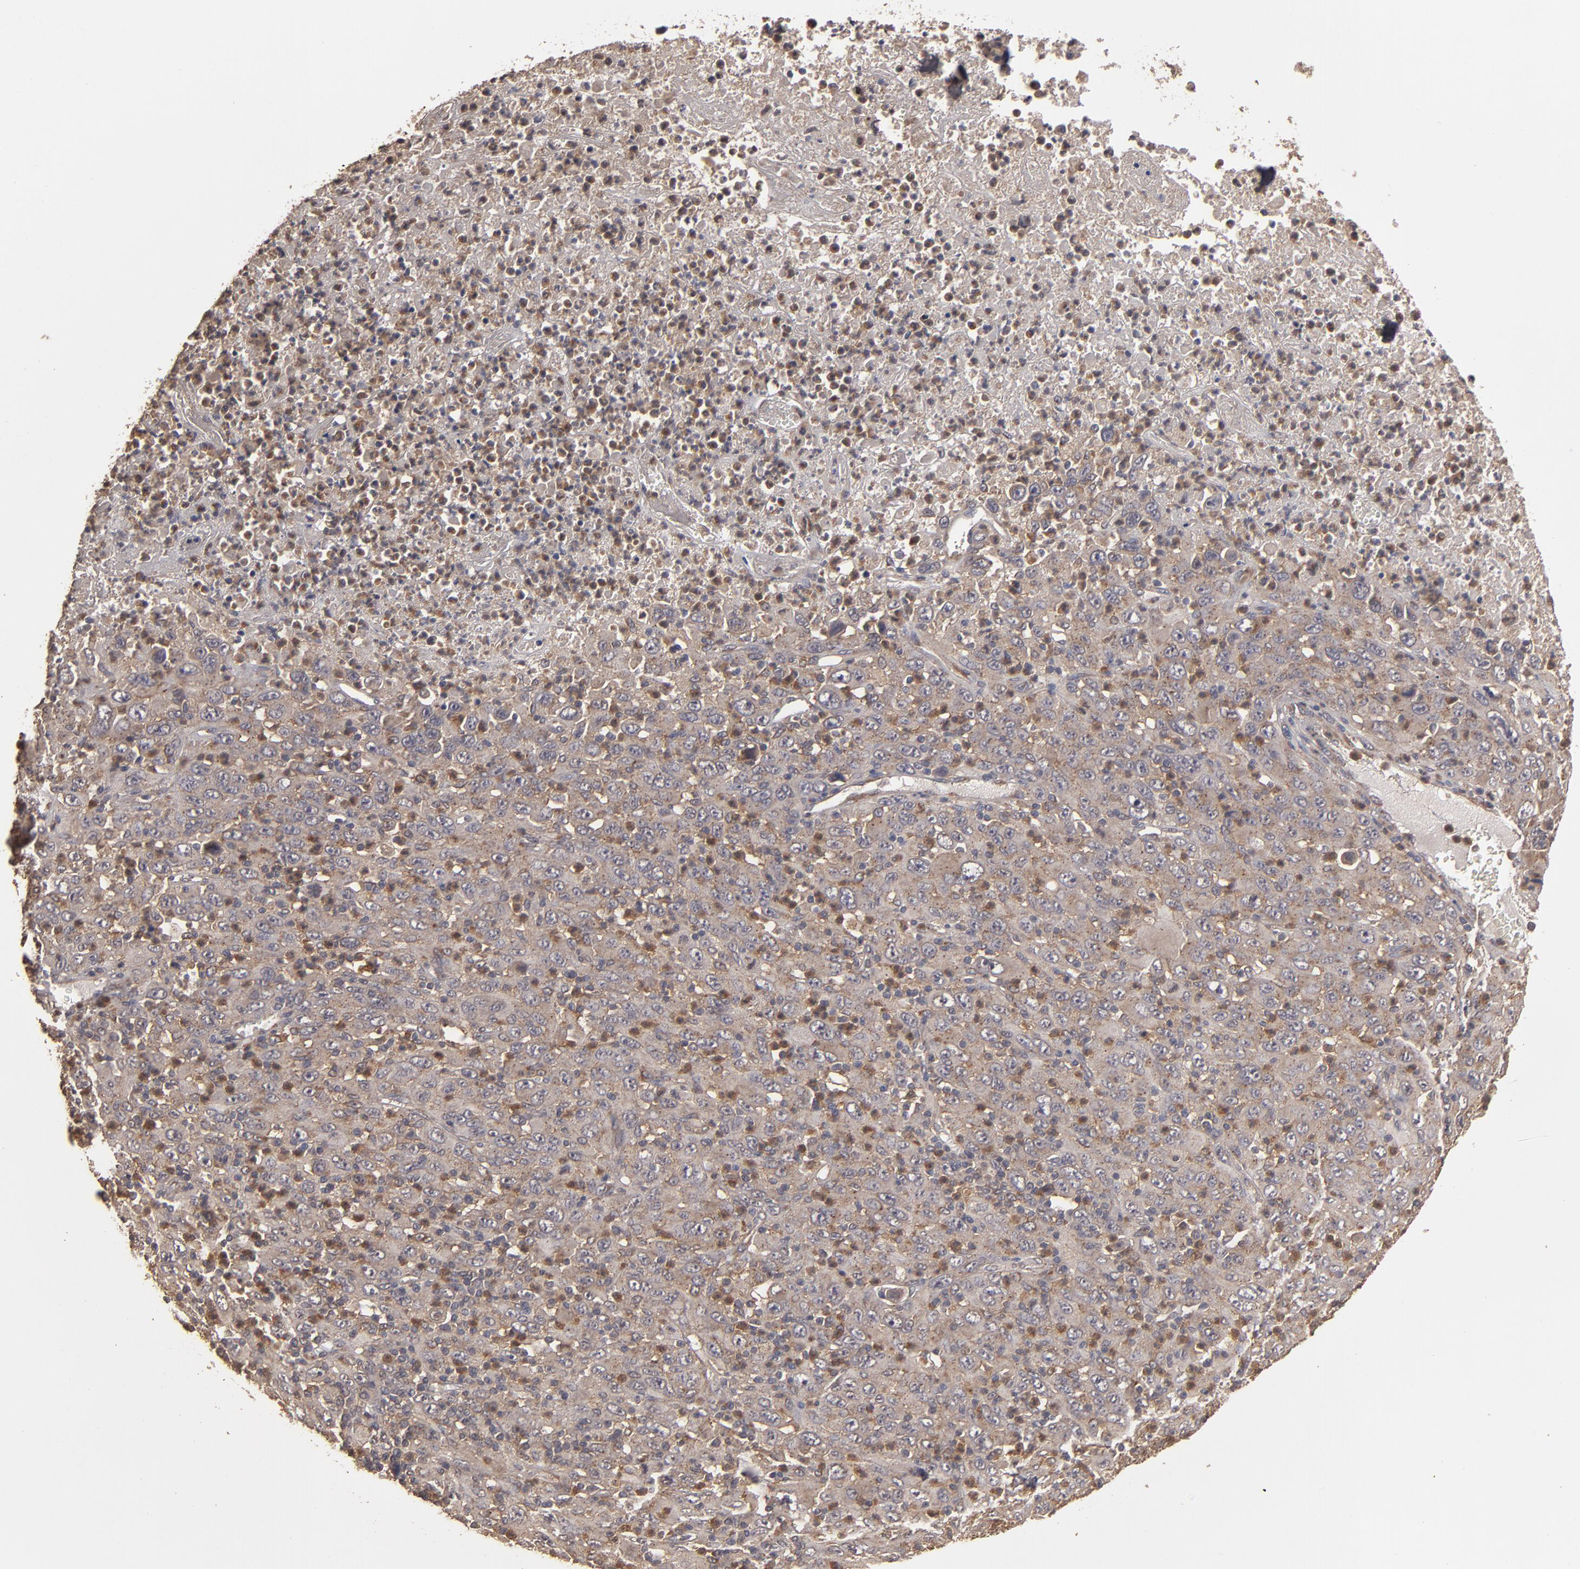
{"staining": {"intensity": "weak", "quantity": ">75%", "location": "cytoplasmic/membranous"}, "tissue": "melanoma", "cell_type": "Tumor cells", "image_type": "cancer", "snomed": [{"axis": "morphology", "description": "Malignant melanoma, Metastatic site"}, {"axis": "topography", "description": "Skin"}], "caption": "Immunohistochemical staining of melanoma exhibits low levels of weak cytoplasmic/membranous staining in about >75% of tumor cells.", "gene": "MMP2", "patient": {"sex": "female", "age": 56}}